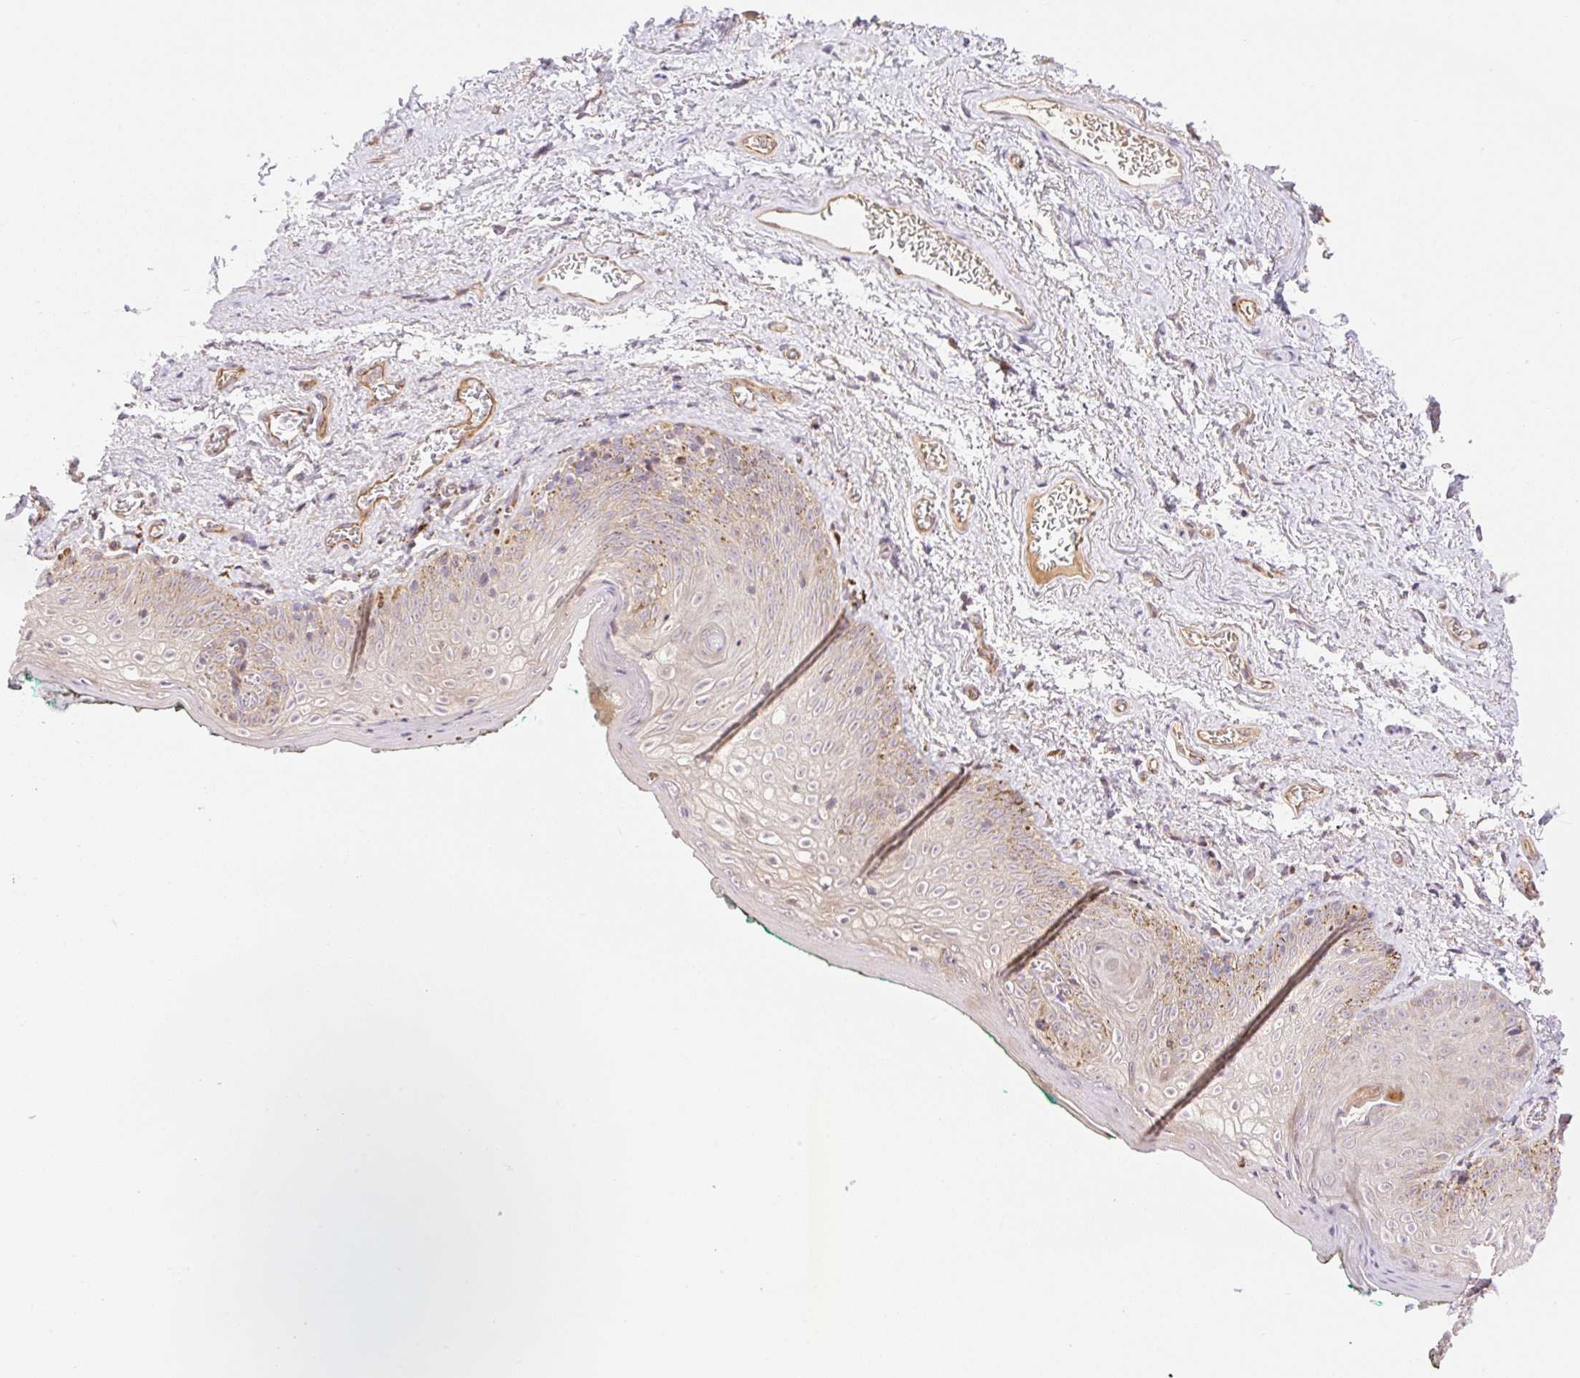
{"staining": {"intensity": "moderate", "quantity": "<25%", "location": "cytoplasmic/membranous,nuclear"}, "tissue": "vagina", "cell_type": "Squamous epithelial cells", "image_type": "normal", "snomed": [{"axis": "morphology", "description": "Normal tissue, NOS"}, {"axis": "topography", "description": "Vulva"}, {"axis": "topography", "description": "Vagina"}, {"axis": "topography", "description": "Peripheral nerve tissue"}], "caption": "Immunohistochemistry (IHC) (DAB) staining of unremarkable vagina displays moderate cytoplasmic/membranous,nuclear protein expression in approximately <25% of squamous epithelial cells. (IHC, brightfield microscopy, high magnification).", "gene": "ZNF394", "patient": {"sex": "female", "age": 66}}